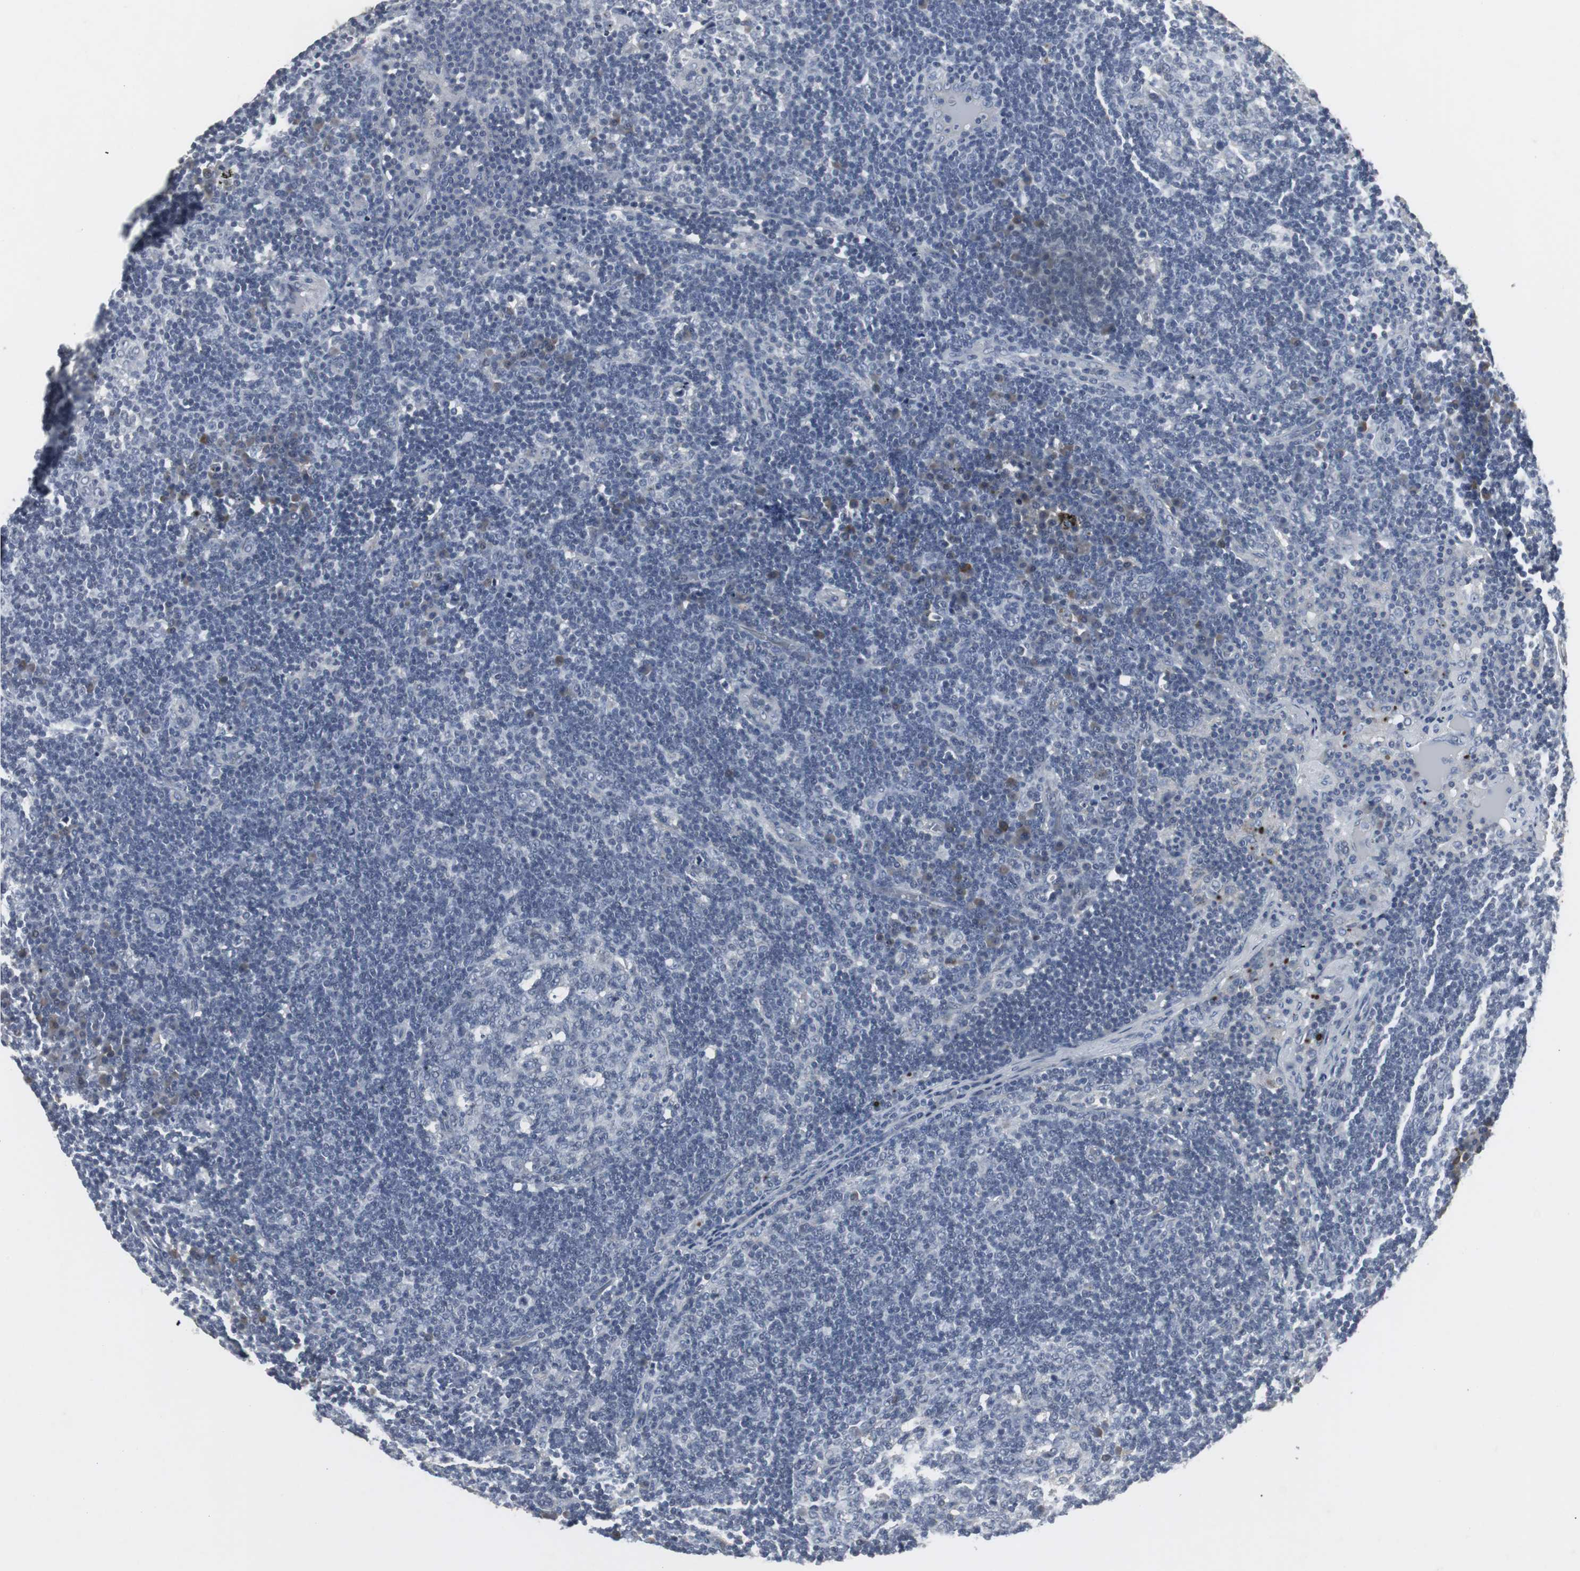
{"staining": {"intensity": "negative", "quantity": "none", "location": "none"}, "tissue": "lymph node", "cell_type": "Germinal center cells", "image_type": "normal", "snomed": [{"axis": "morphology", "description": "Normal tissue, NOS"}, {"axis": "morphology", "description": "Squamous cell carcinoma, metastatic, NOS"}, {"axis": "topography", "description": "Lymph node"}], "caption": "Lymph node stained for a protein using immunohistochemistry reveals no expression germinal center cells.", "gene": "ACAA1", "patient": {"sex": "female", "age": 53}}